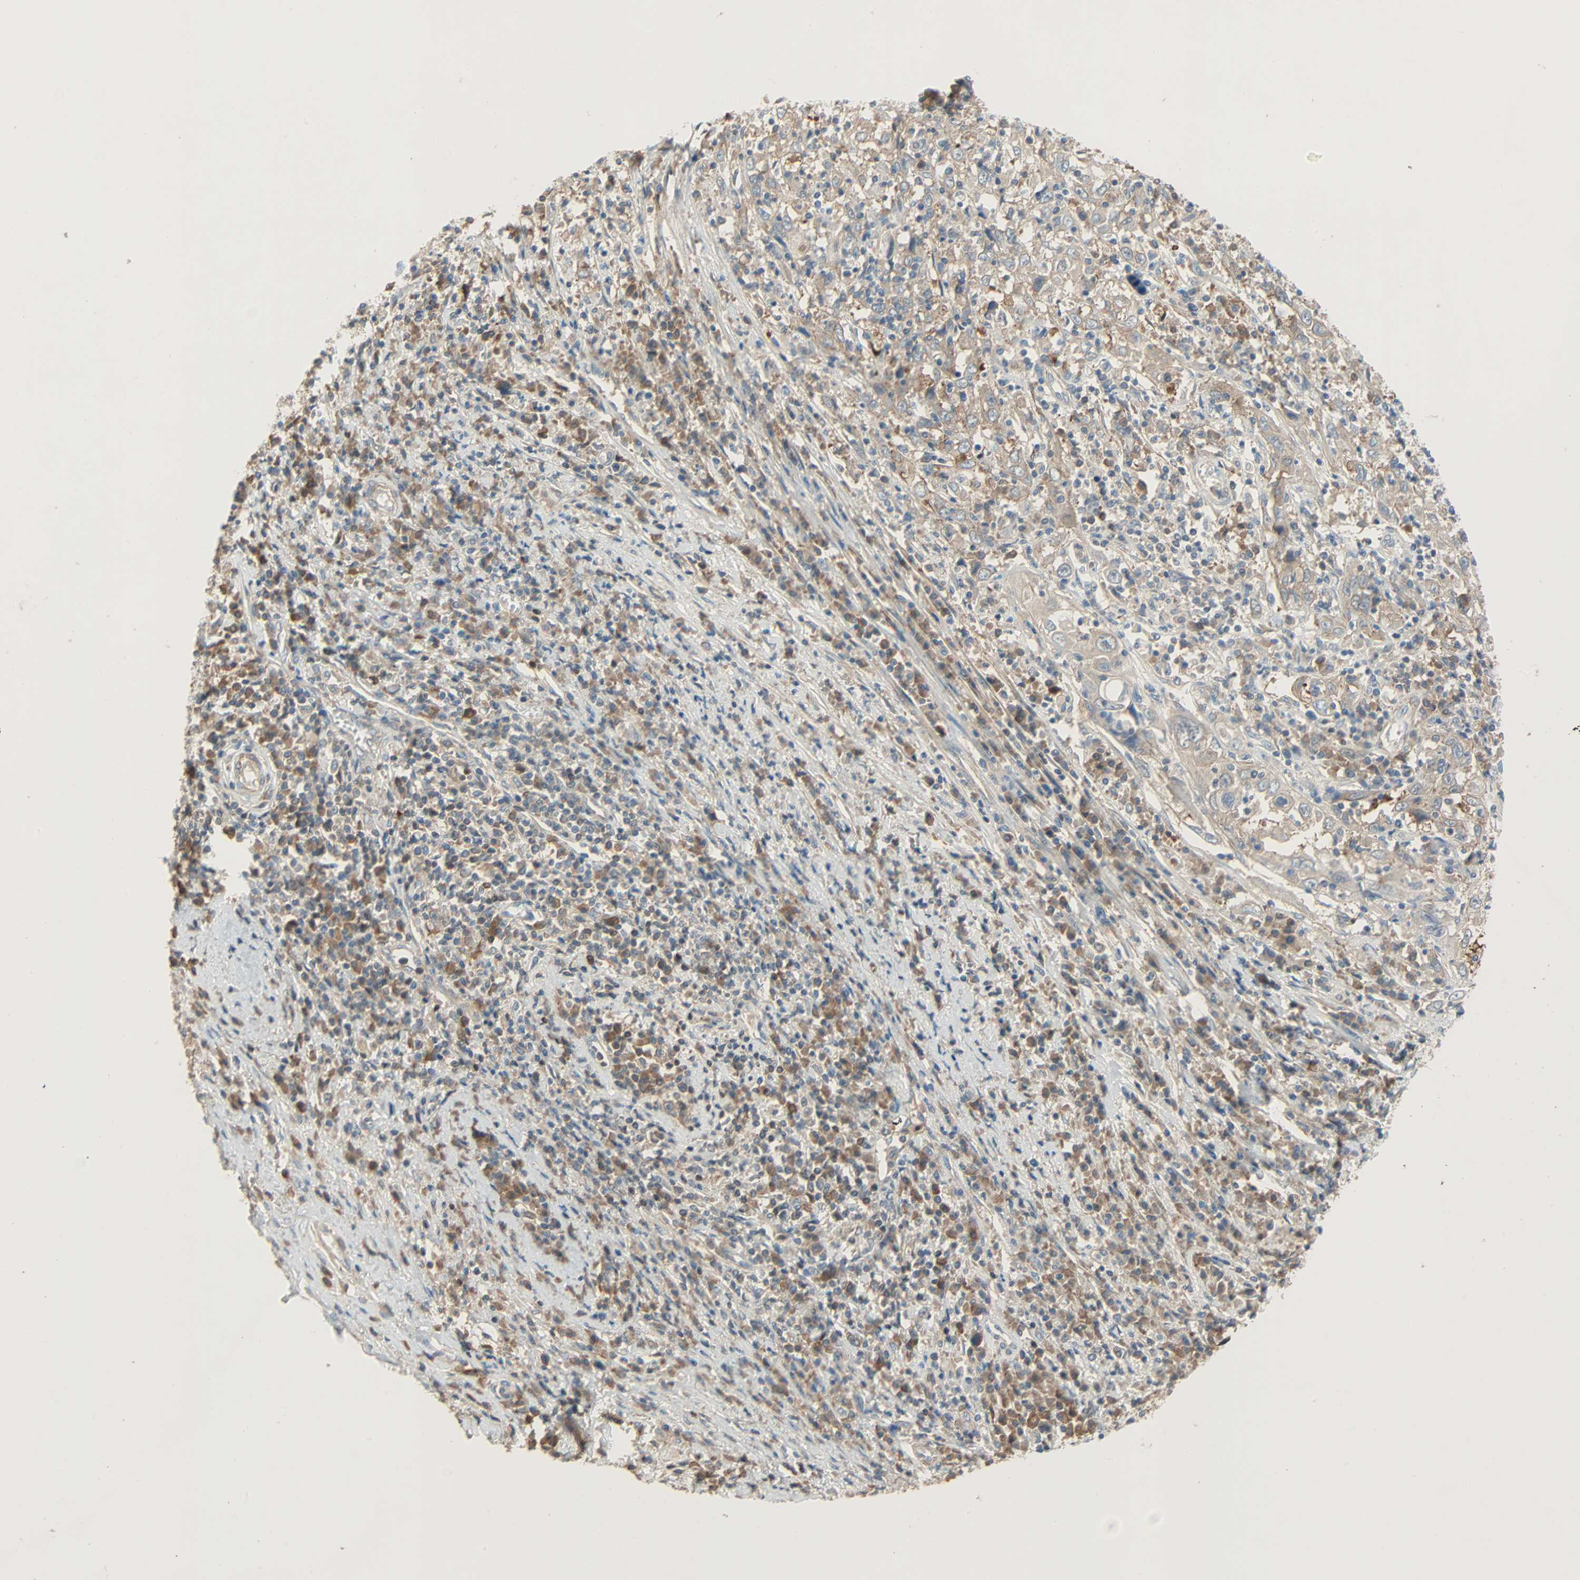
{"staining": {"intensity": "weak", "quantity": "25%-75%", "location": "cytoplasmic/membranous"}, "tissue": "cervical cancer", "cell_type": "Tumor cells", "image_type": "cancer", "snomed": [{"axis": "morphology", "description": "Squamous cell carcinoma, NOS"}, {"axis": "topography", "description": "Cervix"}], "caption": "DAB immunohistochemical staining of human cervical cancer (squamous cell carcinoma) reveals weak cytoplasmic/membranous protein expression in approximately 25%-75% of tumor cells. The protein is shown in brown color, while the nuclei are stained blue.", "gene": "TNFRSF12A", "patient": {"sex": "female", "age": 46}}